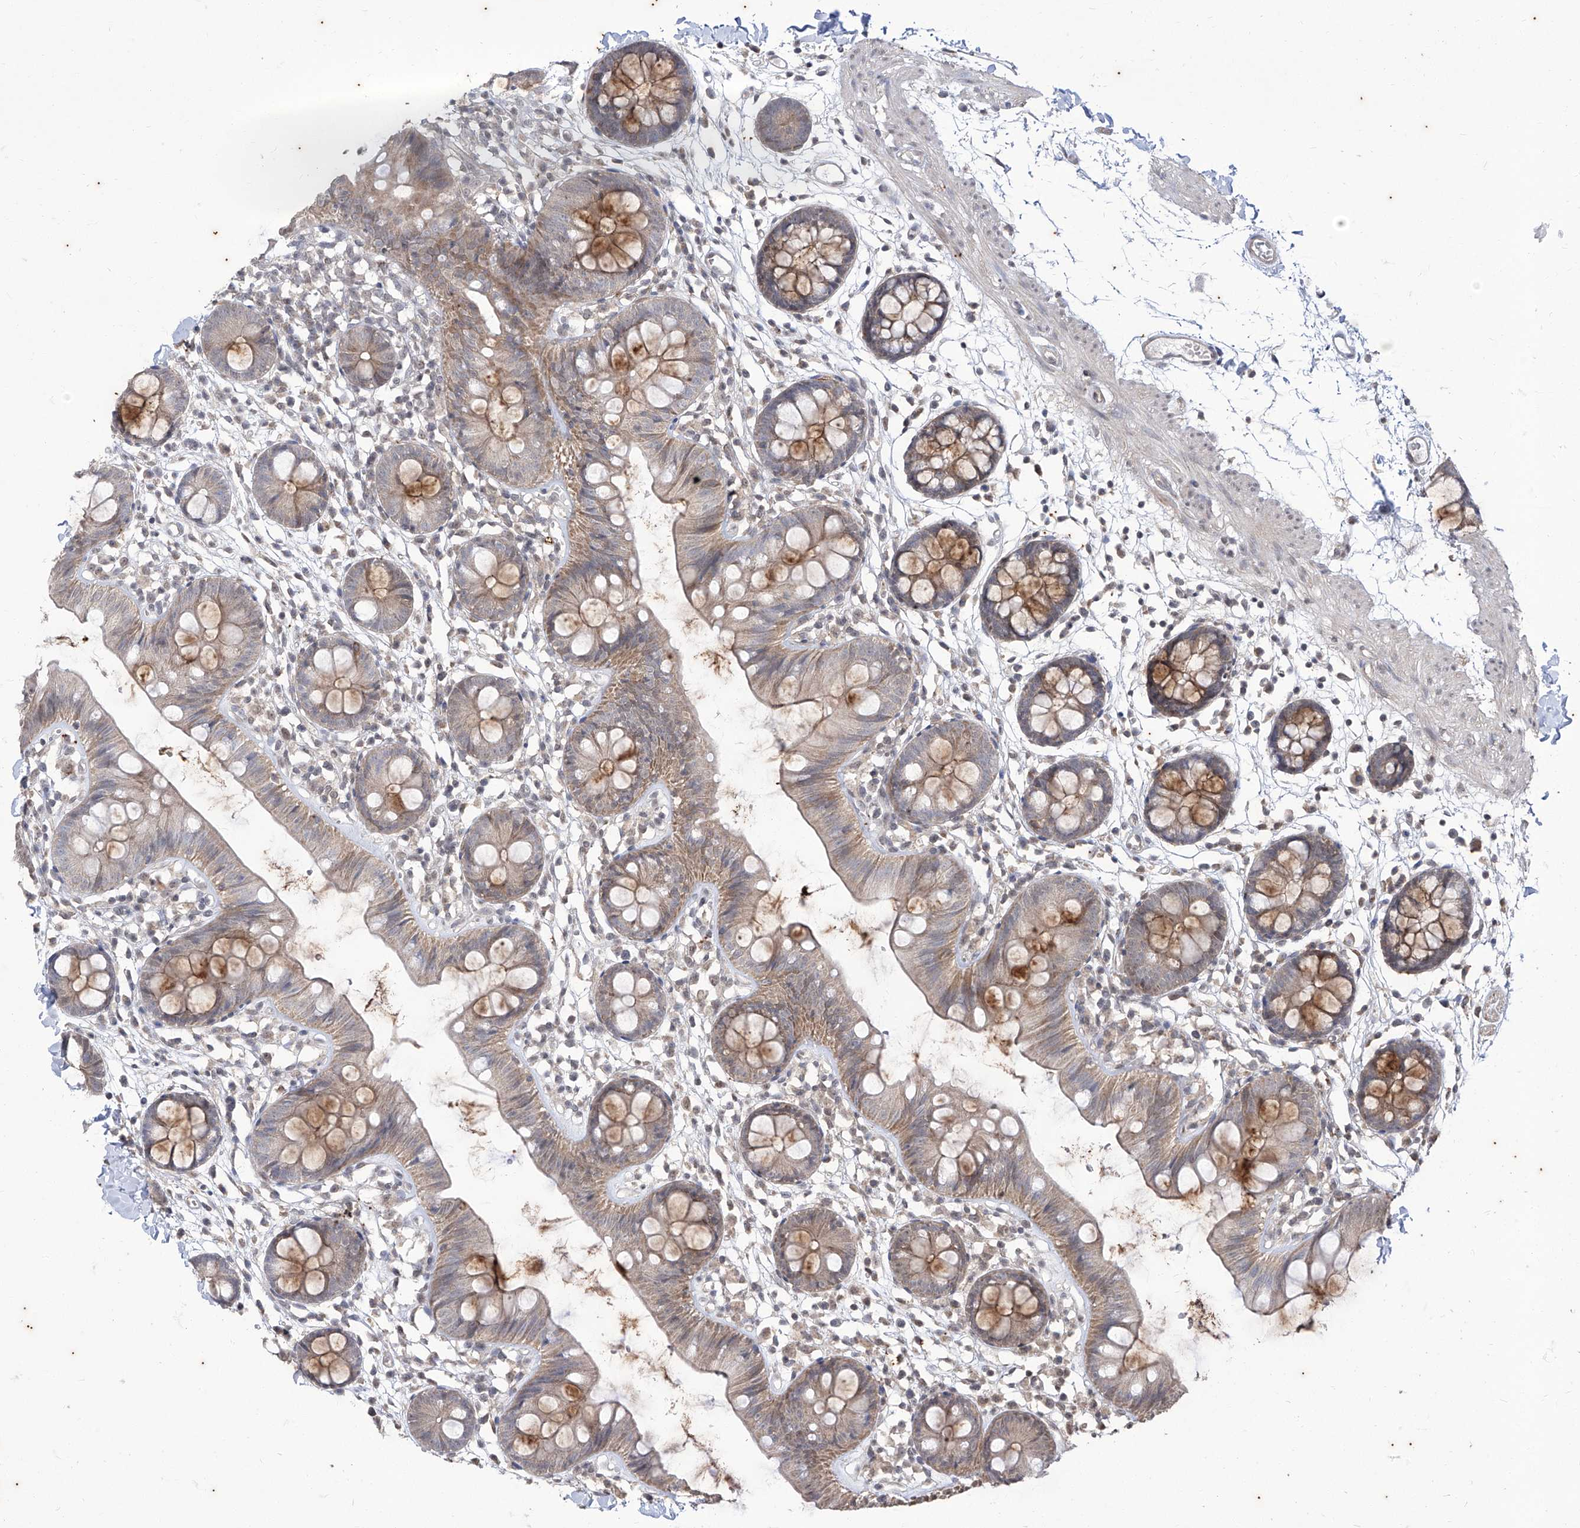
{"staining": {"intensity": "negative", "quantity": "none", "location": "none"}, "tissue": "colon", "cell_type": "Endothelial cells", "image_type": "normal", "snomed": [{"axis": "morphology", "description": "Normal tissue, NOS"}, {"axis": "topography", "description": "Colon"}], "caption": "High power microscopy micrograph of an immunohistochemistry (IHC) histopathology image of unremarkable colon, revealing no significant expression in endothelial cells. (Stains: DAB (3,3'-diaminobenzidine) IHC with hematoxylin counter stain, Microscopy: brightfield microscopy at high magnification).", "gene": "PHF20L1", "patient": {"sex": "male", "age": 56}}